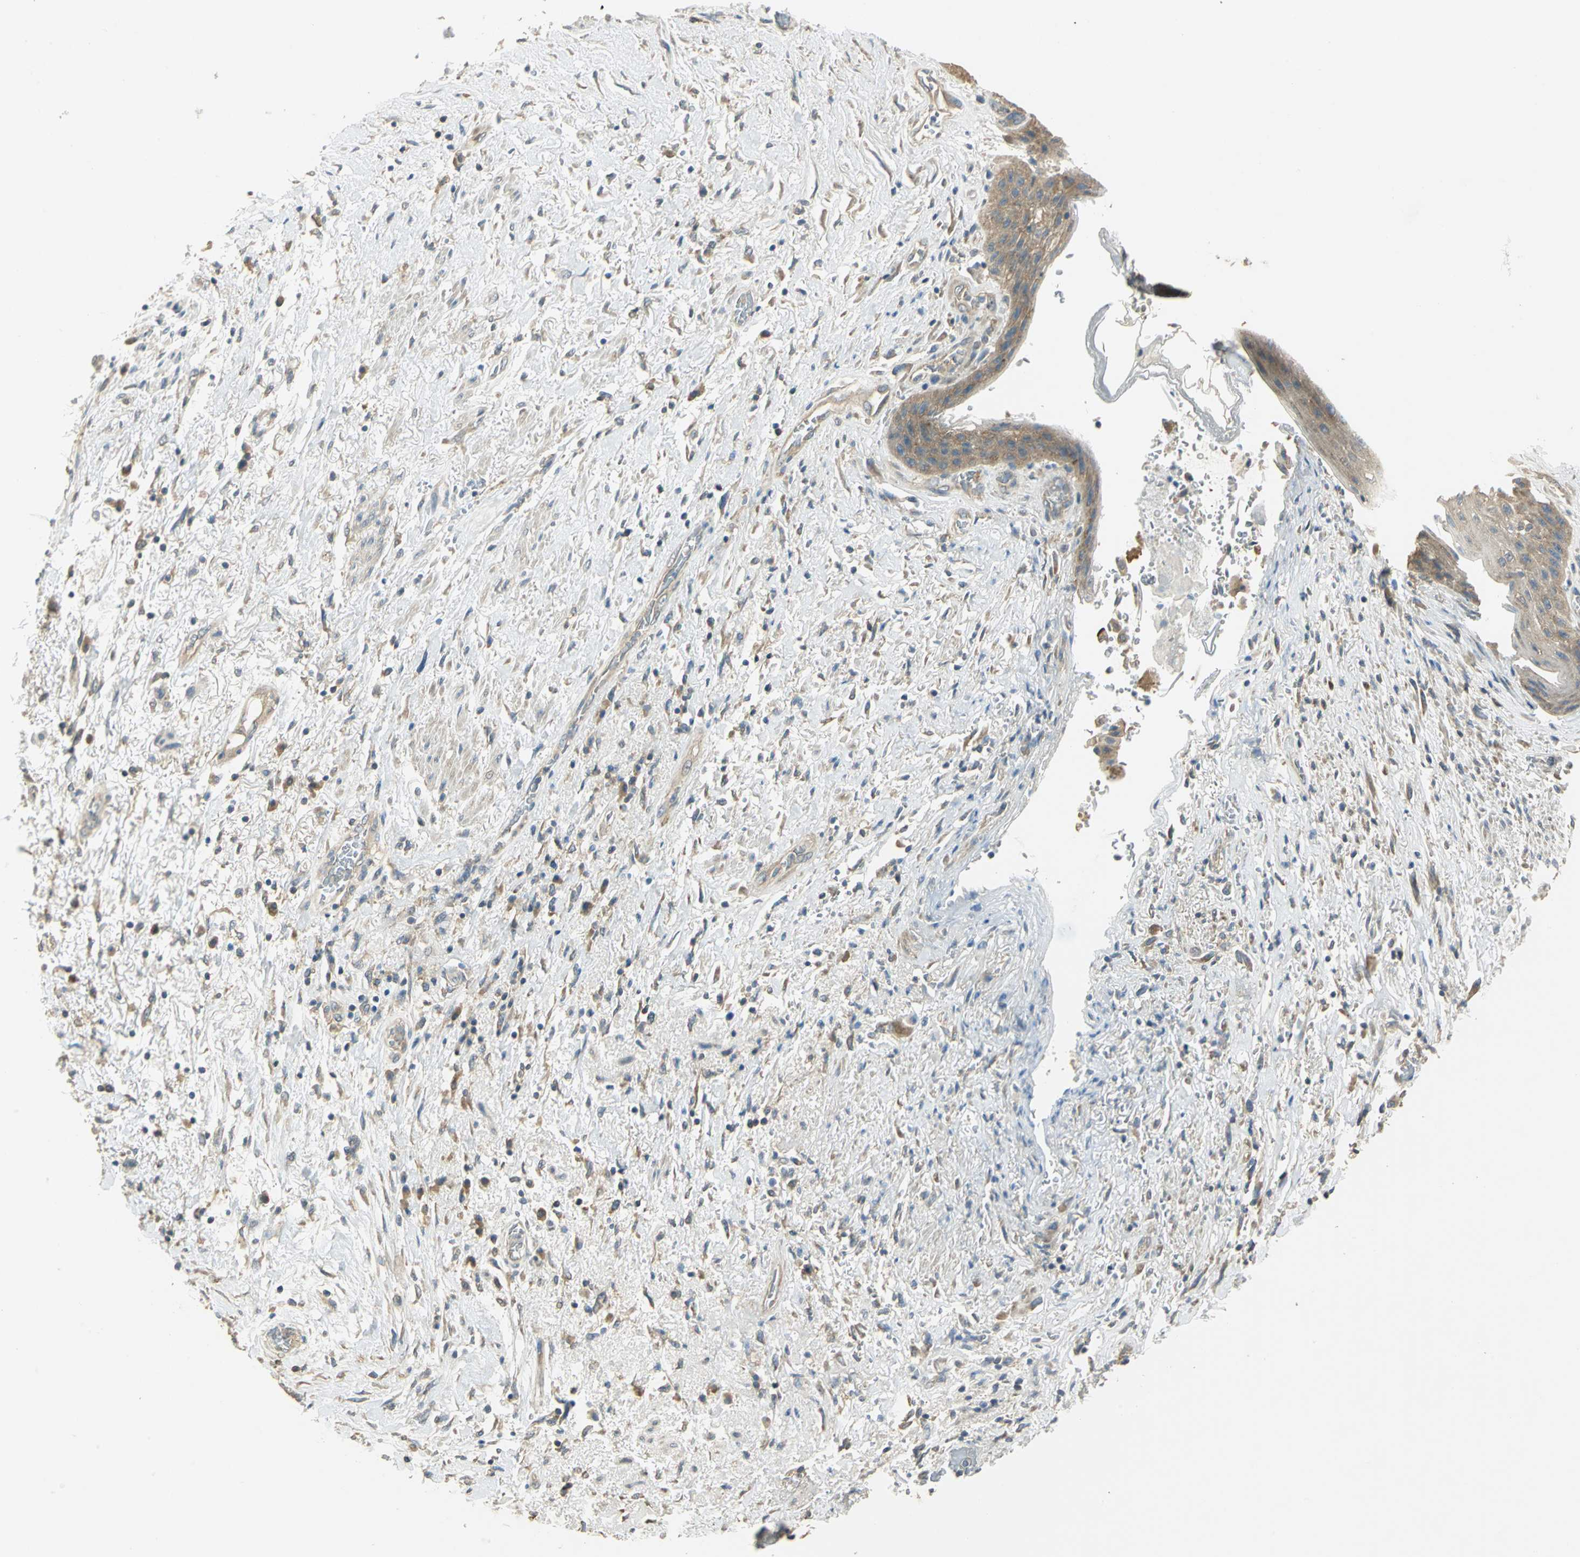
{"staining": {"intensity": "moderate", "quantity": ">75%", "location": "cytoplasmic/membranous"}, "tissue": "skin", "cell_type": "Epidermal cells", "image_type": "normal", "snomed": [{"axis": "morphology", "description": "Normal tissue, NOS"}, {"axis": "topography", "description": "Anal"}], "caption": "Epidermal cells reveal medium levels of moderate cytoplasmic/membranous staining in about >75% of cells in normal human skin. Nuclei are stained in blue.", "gene": "SHC2", "patient": {"sex": "female", "age": 46}}